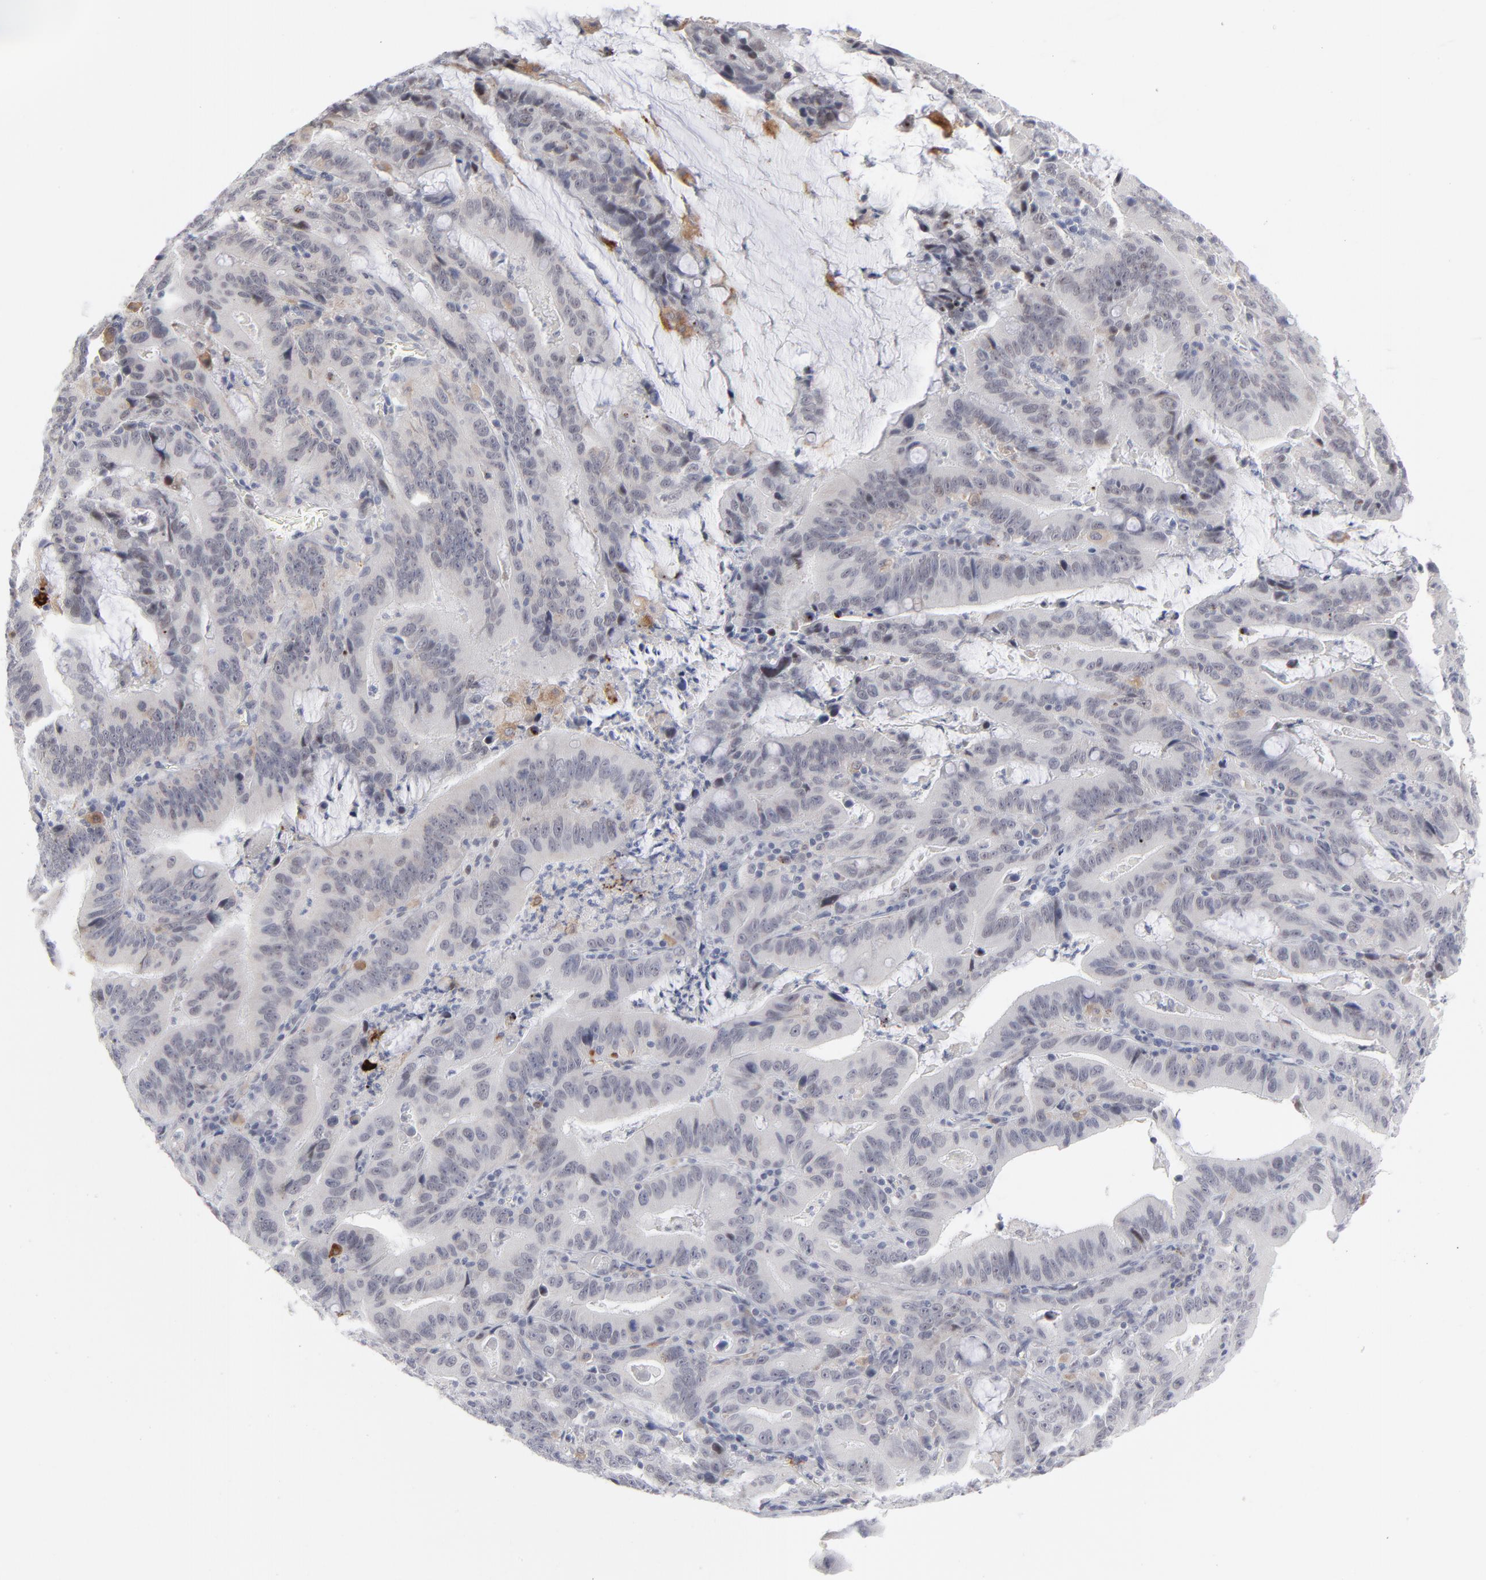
{"staining": {"intensity": "negative", "quantity": "none", "location": "none"}, "tissue": "stomach cancer", "cell_type": "Tumor cells", "image_type": "cancer", "snomed": [{"axis": "morphology", "description": "Adenocarcinoma, NOS"}, {"axis": "topography", "description": "Stomach, upper"}], "caption": "Human adenocarcinoma (stomach) stained for a protein using IHC exhibits no positivity in tumor cells.", "gene": "CCR2", "patient": {"sex": "male", "age": 63}}